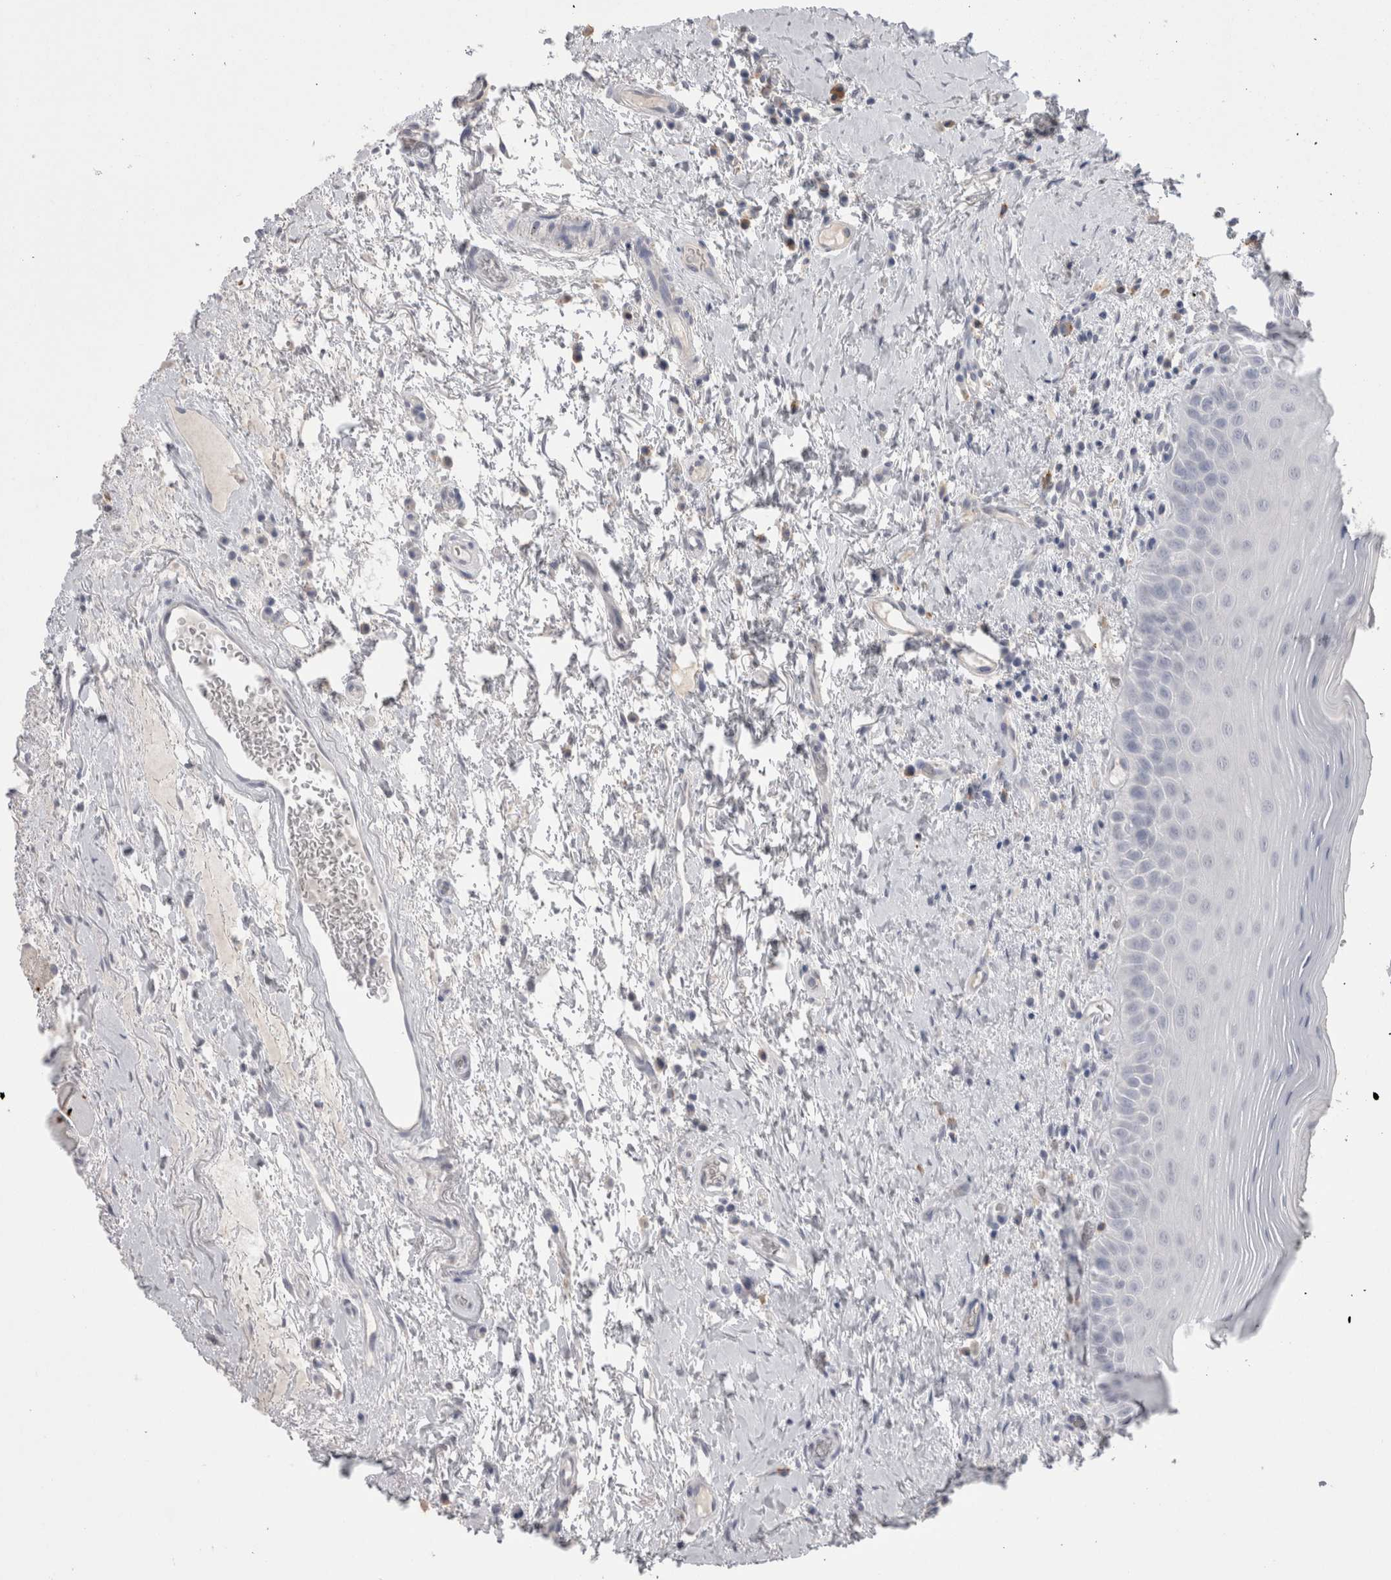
{"staining": {"intensity": "negative", "quantity": "none", "location": "none"}, "tissue": "oral mucosa", "cell_type": "Squamous epithelial cells", "image_type": "normal", "snomed": [{"axis": "morphology", "description": "Normal tissue, NOS"}, {"axis": "topography", "description": "Oral tissue"}], "caption": "DAB (3,3'-diaminobenzidine) immunohistochemical staining of normal human oral mucosa displays no significant positivity in squamous epithelial cells.", "gene": "EPDR1", "patient": {"sex": "male", "age": 82}}